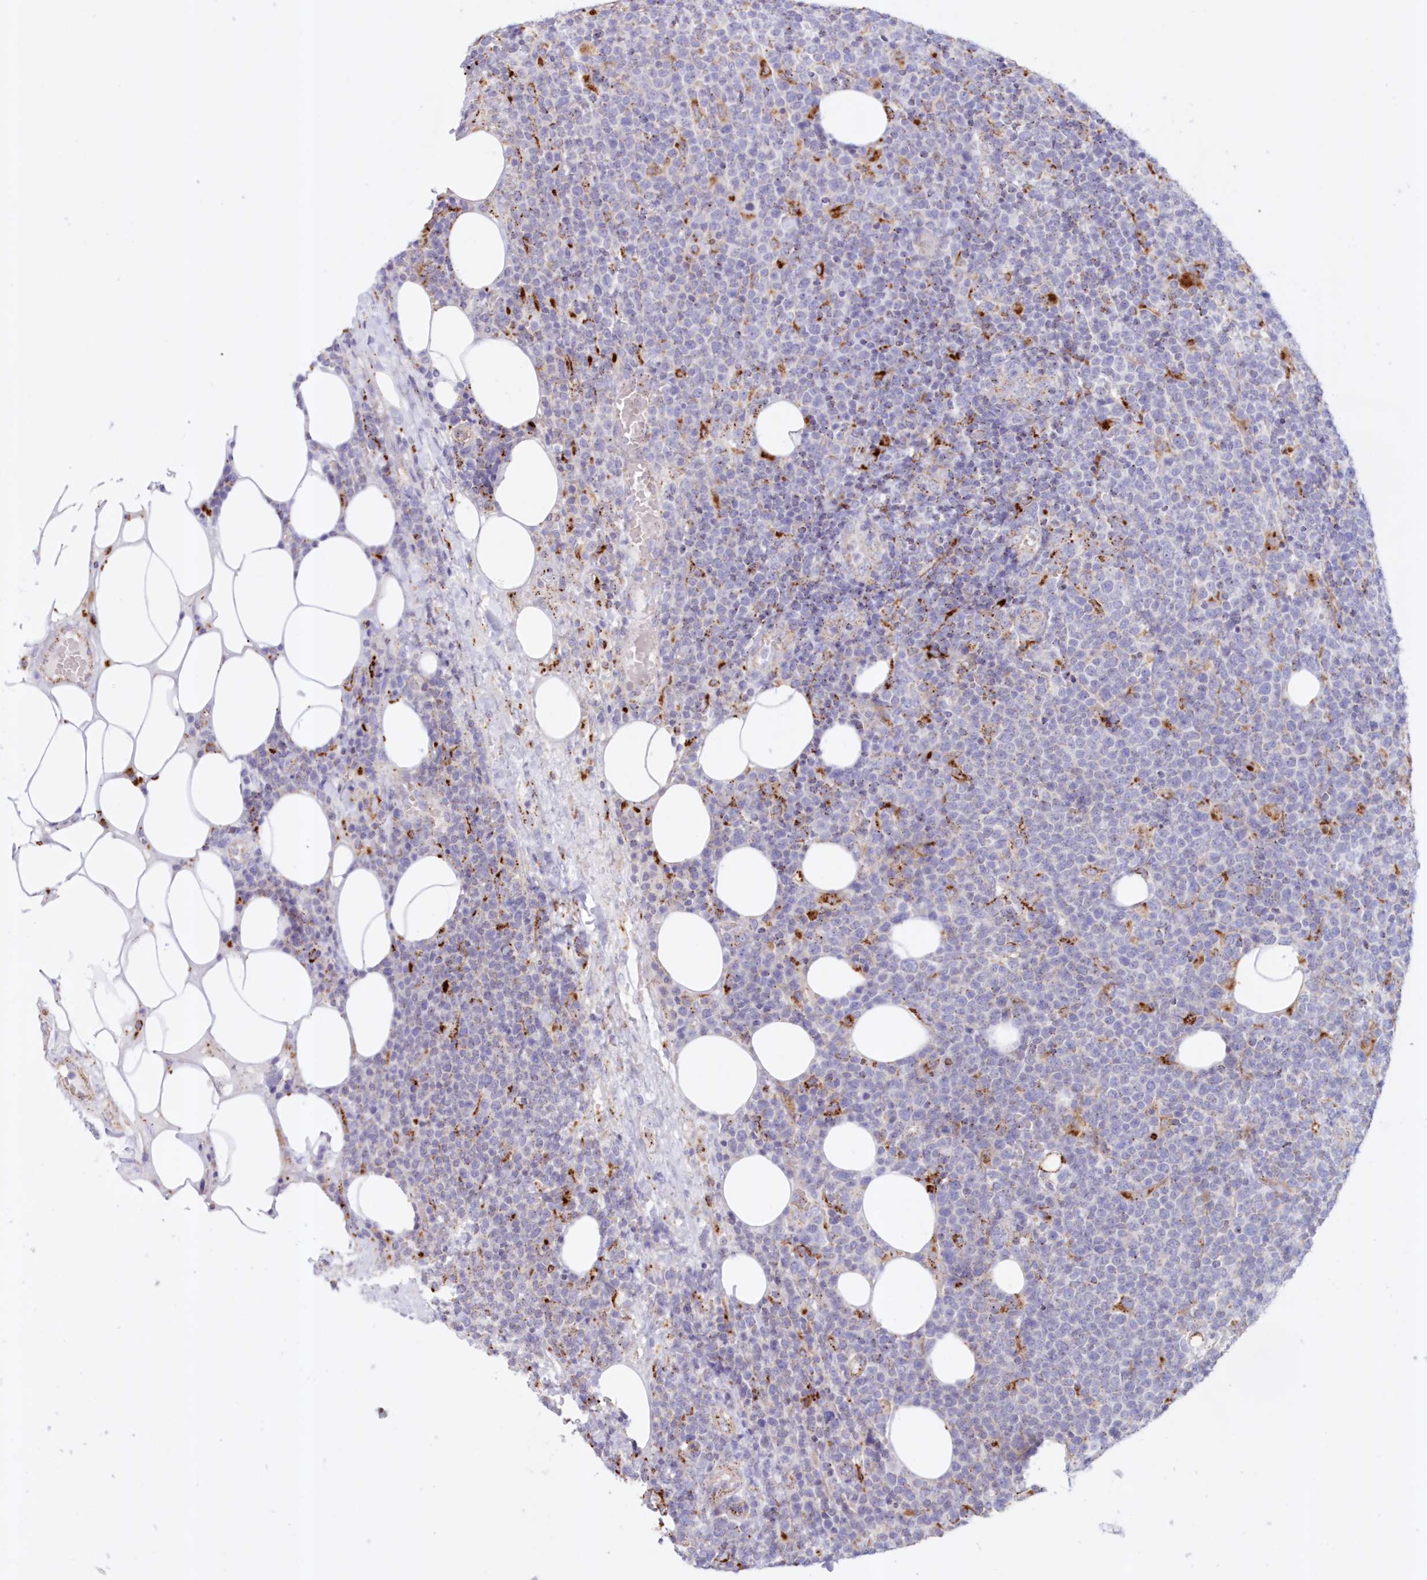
{"staining": {"intensity": "negative", "quantity": "none", "location": "none"}, "tissue": "lymphoma", "cell_type": "Tumor cells", "image_type": "cancer", "snomed": [{"axis": "morphology", "description": "Malignant lymphoma, non-Hodgkin's type, High grade"}, {"axis": "topography", "description": "Lymph node"}], "caption": "This is an immunohistochemistry histopathology image of human lymphoma. There is no expression in tumor cells.", "gene": "TPP1", "patient": {"sex": "male", "age": 61}}